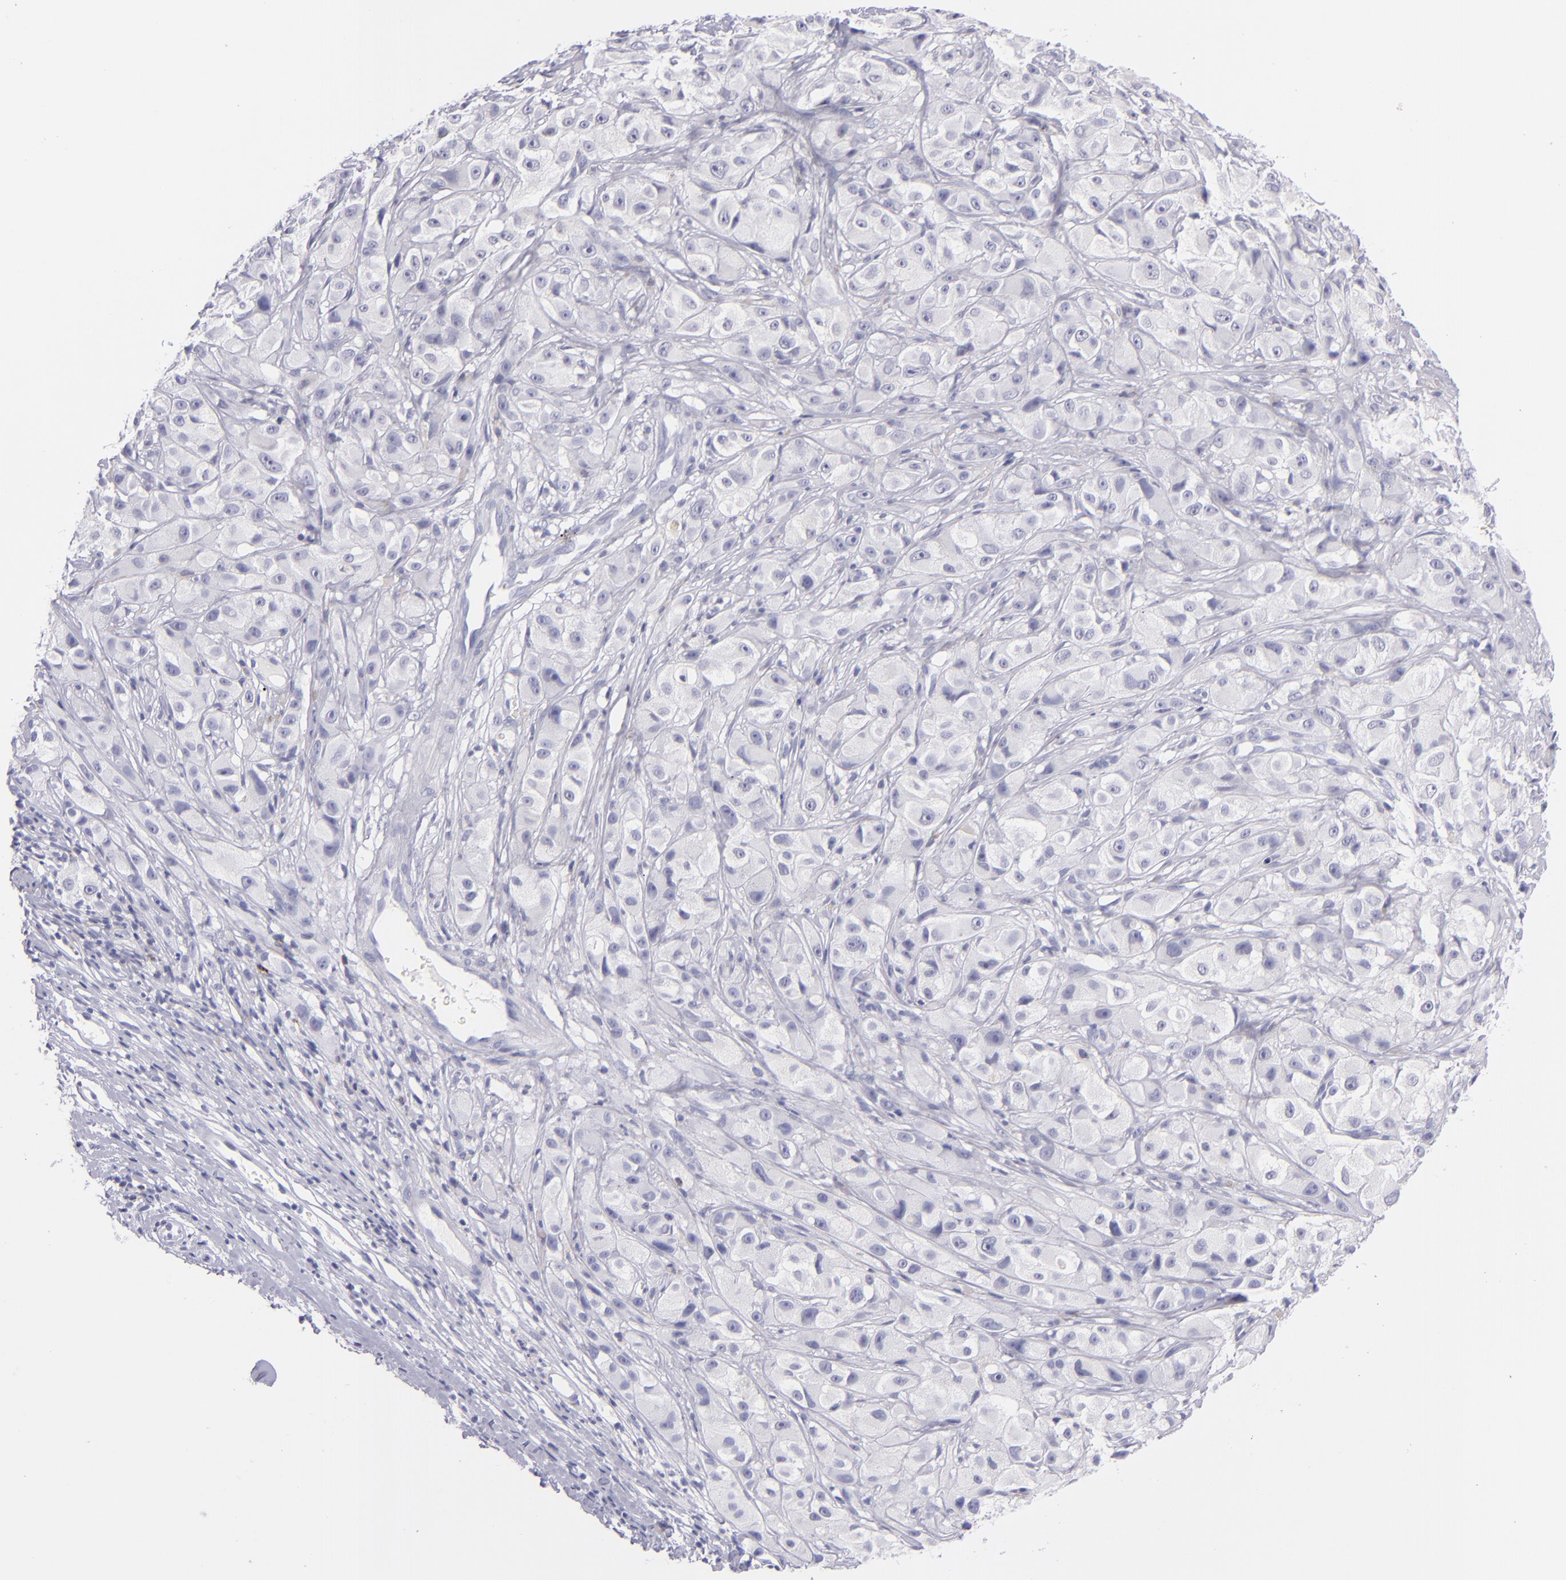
{"staining": {"intensity": "negative", "quantity": "none", "location": "none"}, "tissue": "melanoma", "cell_type": "Tumor cells", "image_type": "cancer", "snomed": [{"axis": "morphology", "description": "Malignant melanoma, NOS"}, {"axis": "topography", "description": "Skin"}], "caption": "Immunohistochemical staining of human malignant melanoma demonstrates no significant positivity in tumor cells. Nuclei are stained in blue.", "gene": "PRF1", "patient": {"sex": "male", "age": 56}}